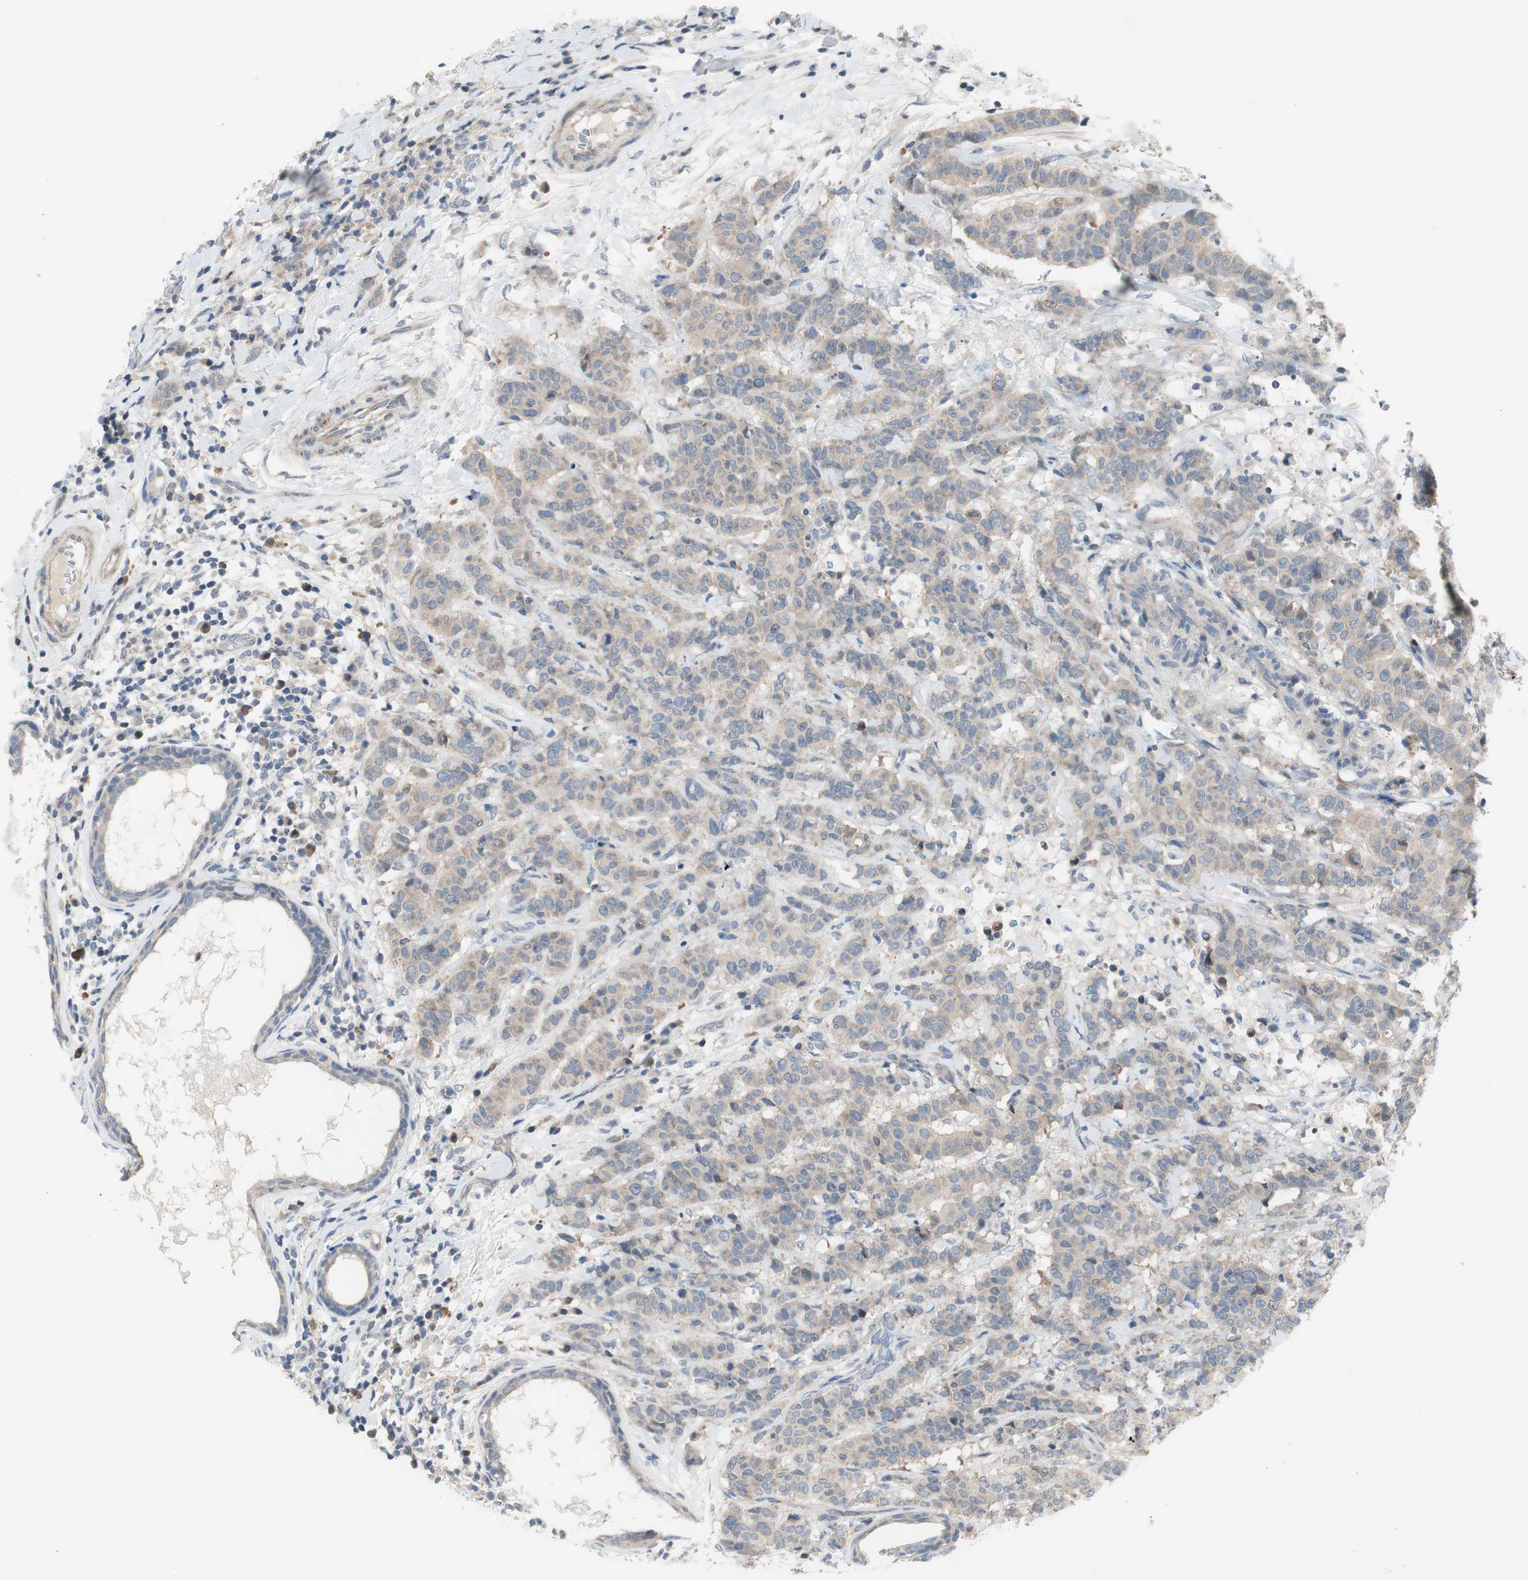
{"staining": {"intensity": "negative", "quantity": "none", "location": "none"}, "tissue": "breast cancer", "cell_type": "Tumor cells", "image_type": "cancer", "snomed": [{"axis": "morphology", "description": "Duct carcinoma"}, {"axis": "topography", "description": "Breast"}], "caption": "Micrograph shows no significant protein staining in tumor cells of breast cancer.", "gene": "TACR3", "patient": {"sex": "female", "age": 40}}